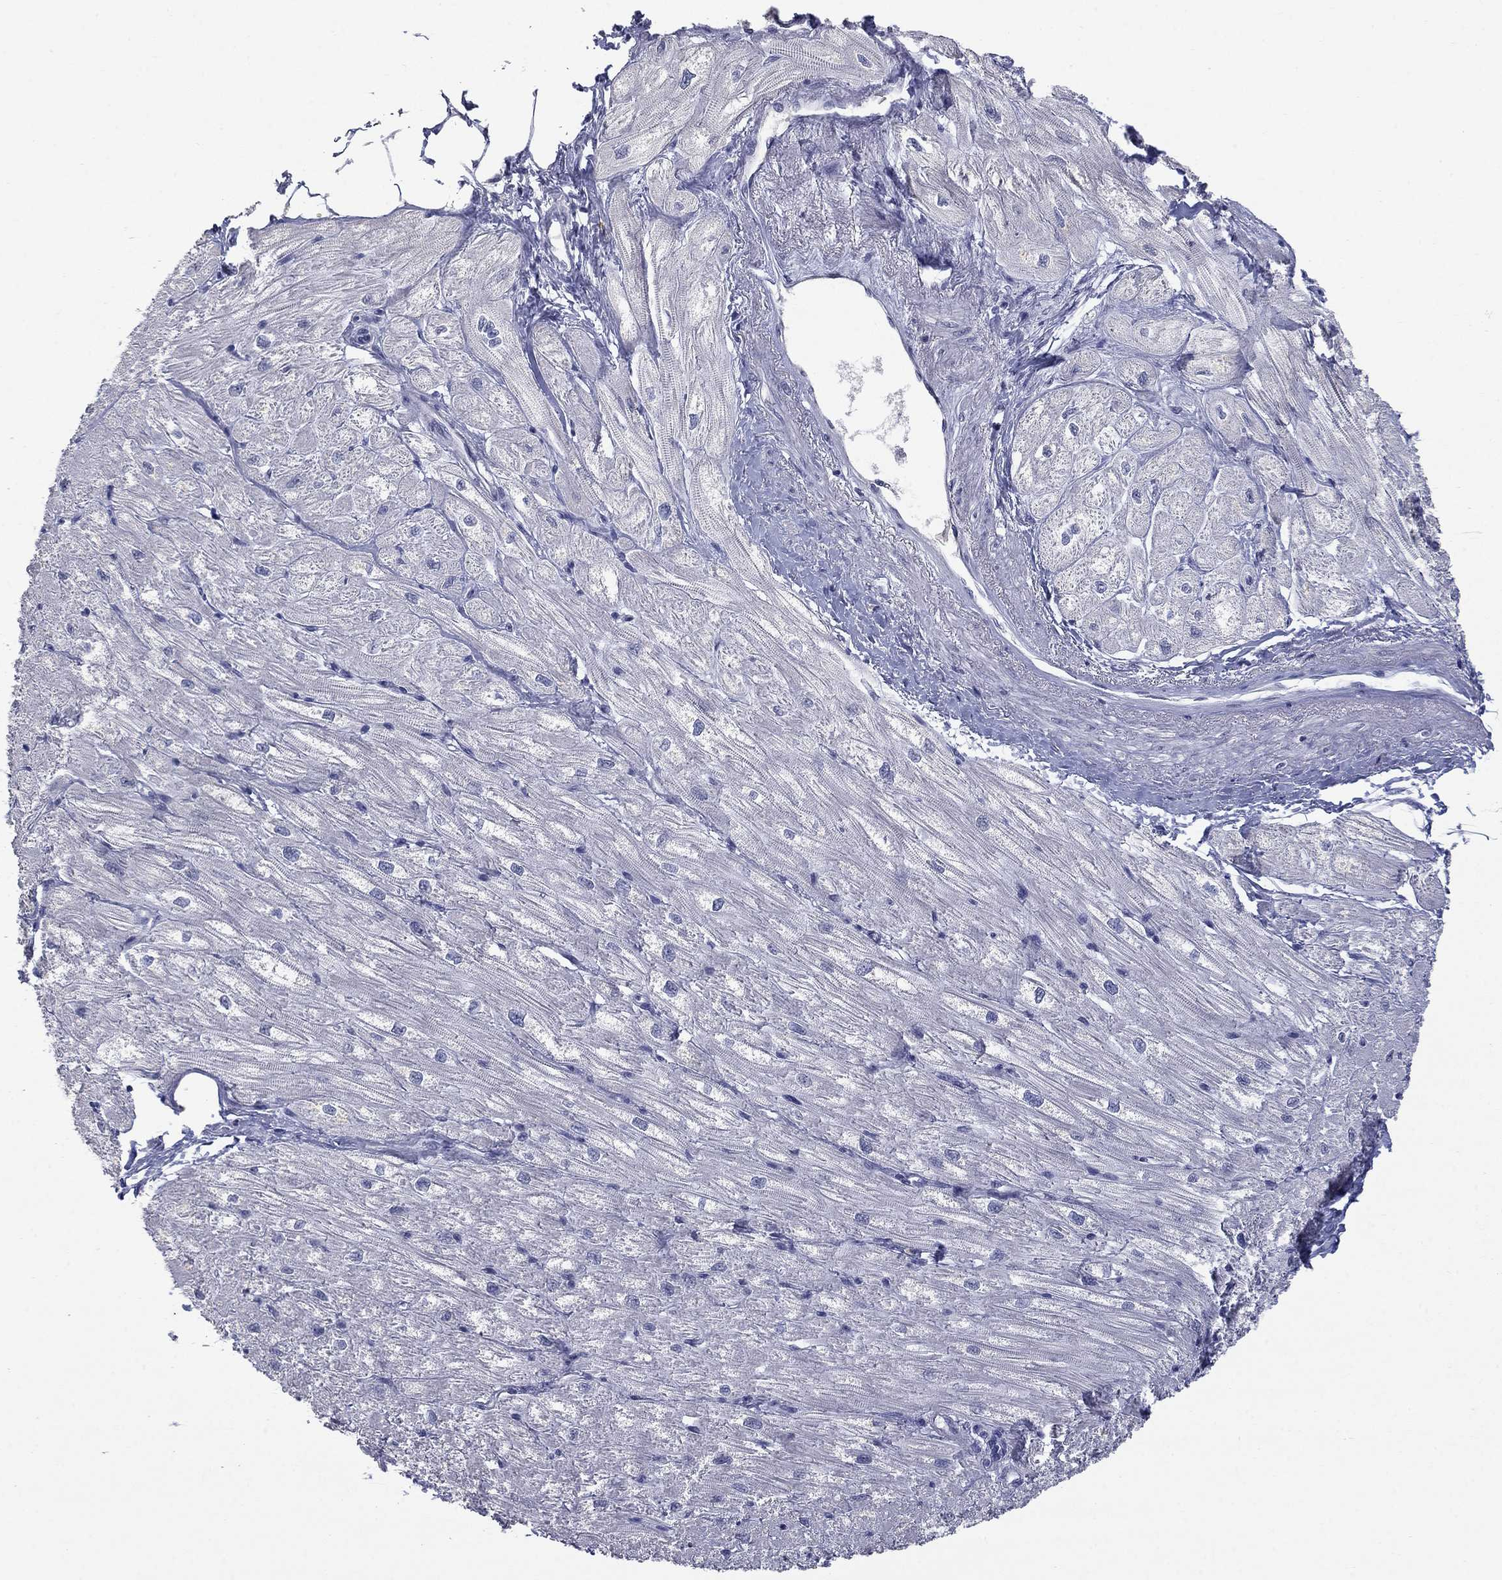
{"staining": {"intensity": "negative", "quantity": "none", "location": "none"}, "tissue": "heart muscle", "cell_type": "Cardiomyocytes", "image_type": "normal", "snomed": [{"axis": "morphology", "description": "Normal tissue, NOS"}, {"axis": "topography", "description": "Heart"}], "caption": "Immunohistochemistry of benign heart muscle exhibits no expression in cardiomyocytes.", "gene": "SLC51A", "patient": {"sex": "male", "age": 57}}